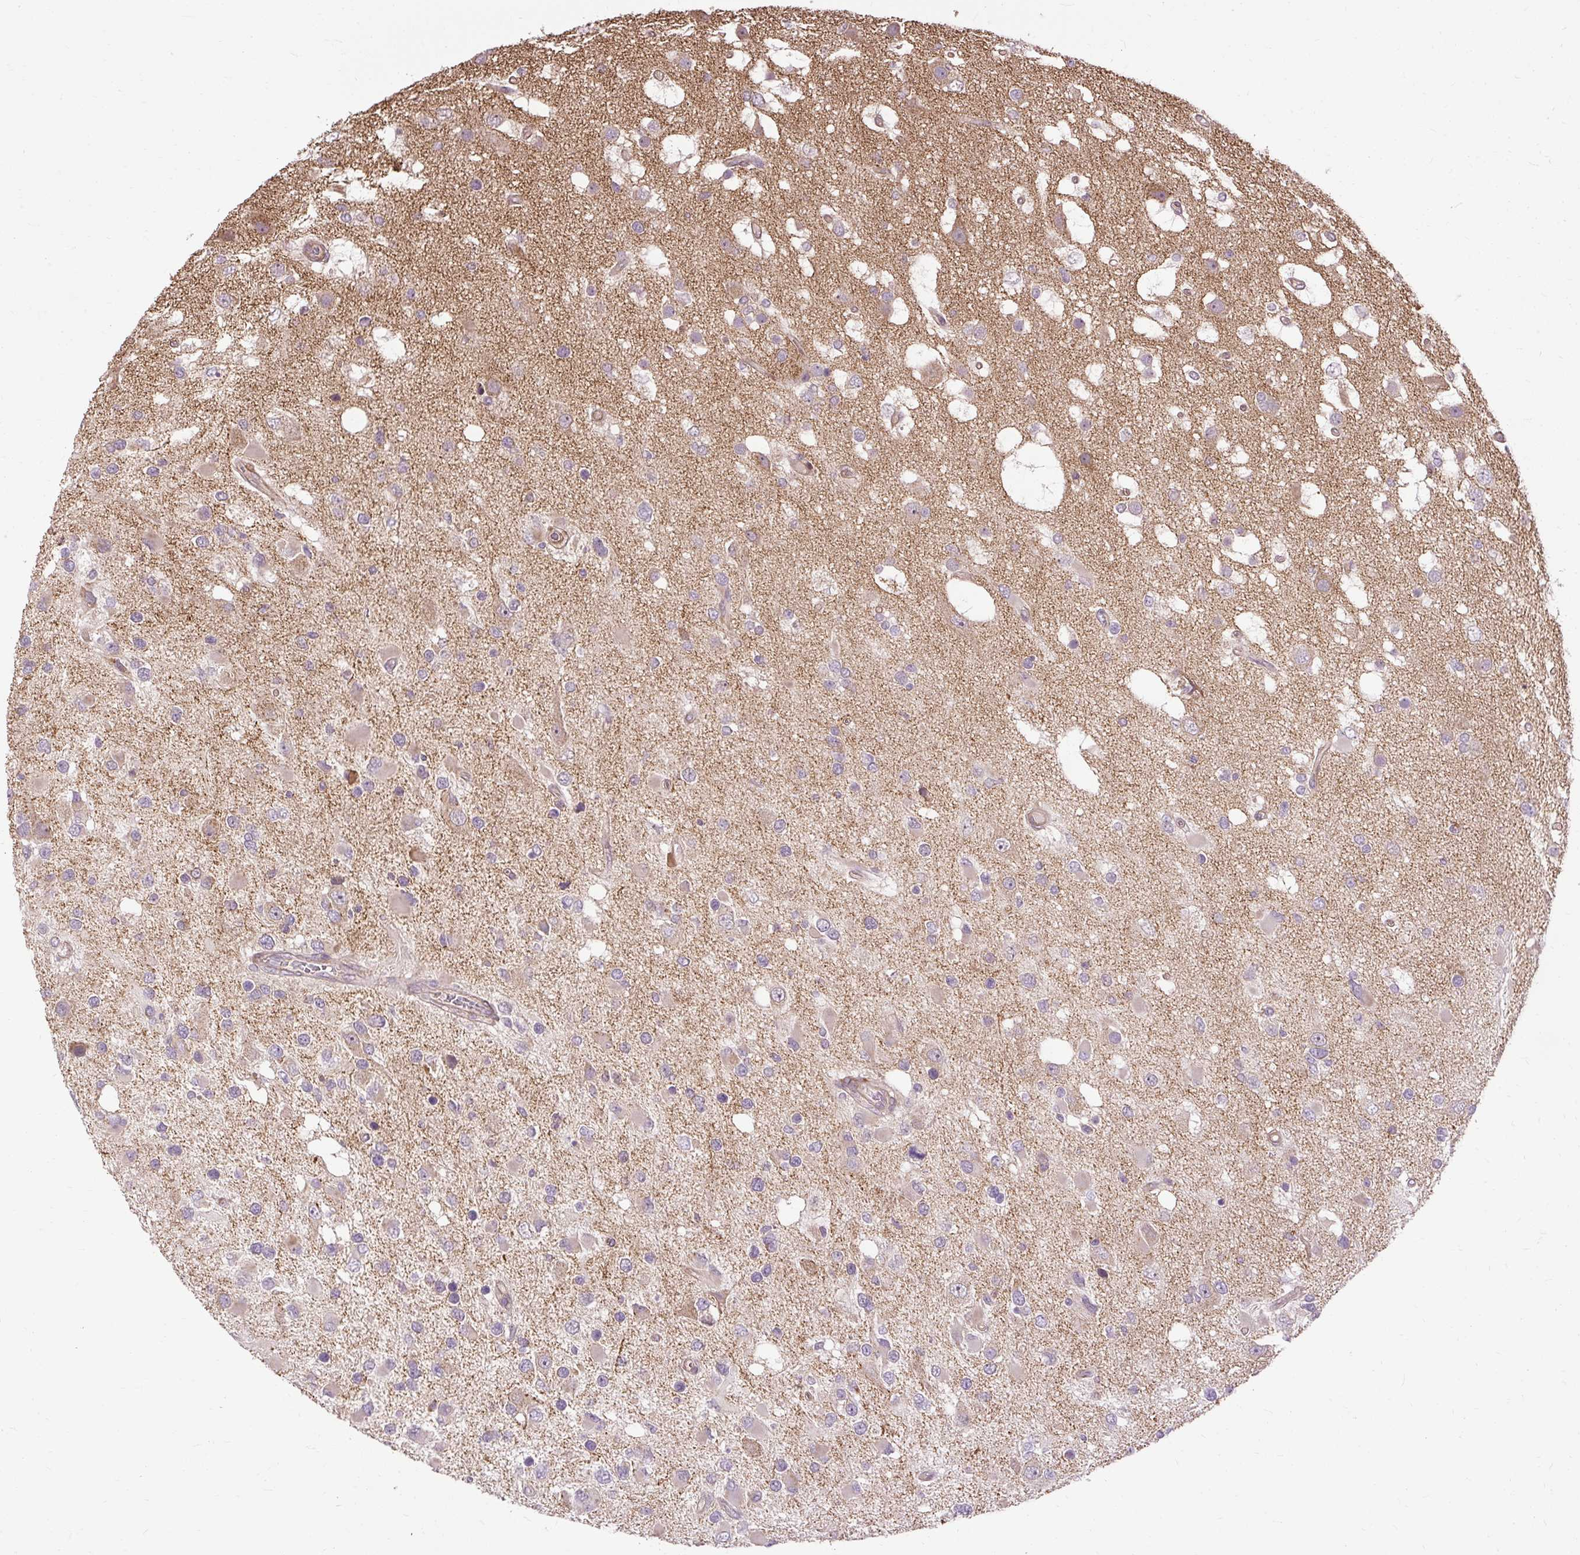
{"staining": {"intensity": "negative", "quantity": "none", "location": "none"}, "tissue": "glioma", "cell_type": "Tumor cells", "image_type": "cancer", "snomed": [{"axis": "morphology", "description": "Glioma, malignant, High grade"}, {"axis": "topography", "description": "Brain"}], "caption": "Immunohistochemical staining of human malignant glioma (high-grade) shows no significant staining in tumor cells.", "gene": "FLRT1", "patient": {"sex": "male", "age": 53}}